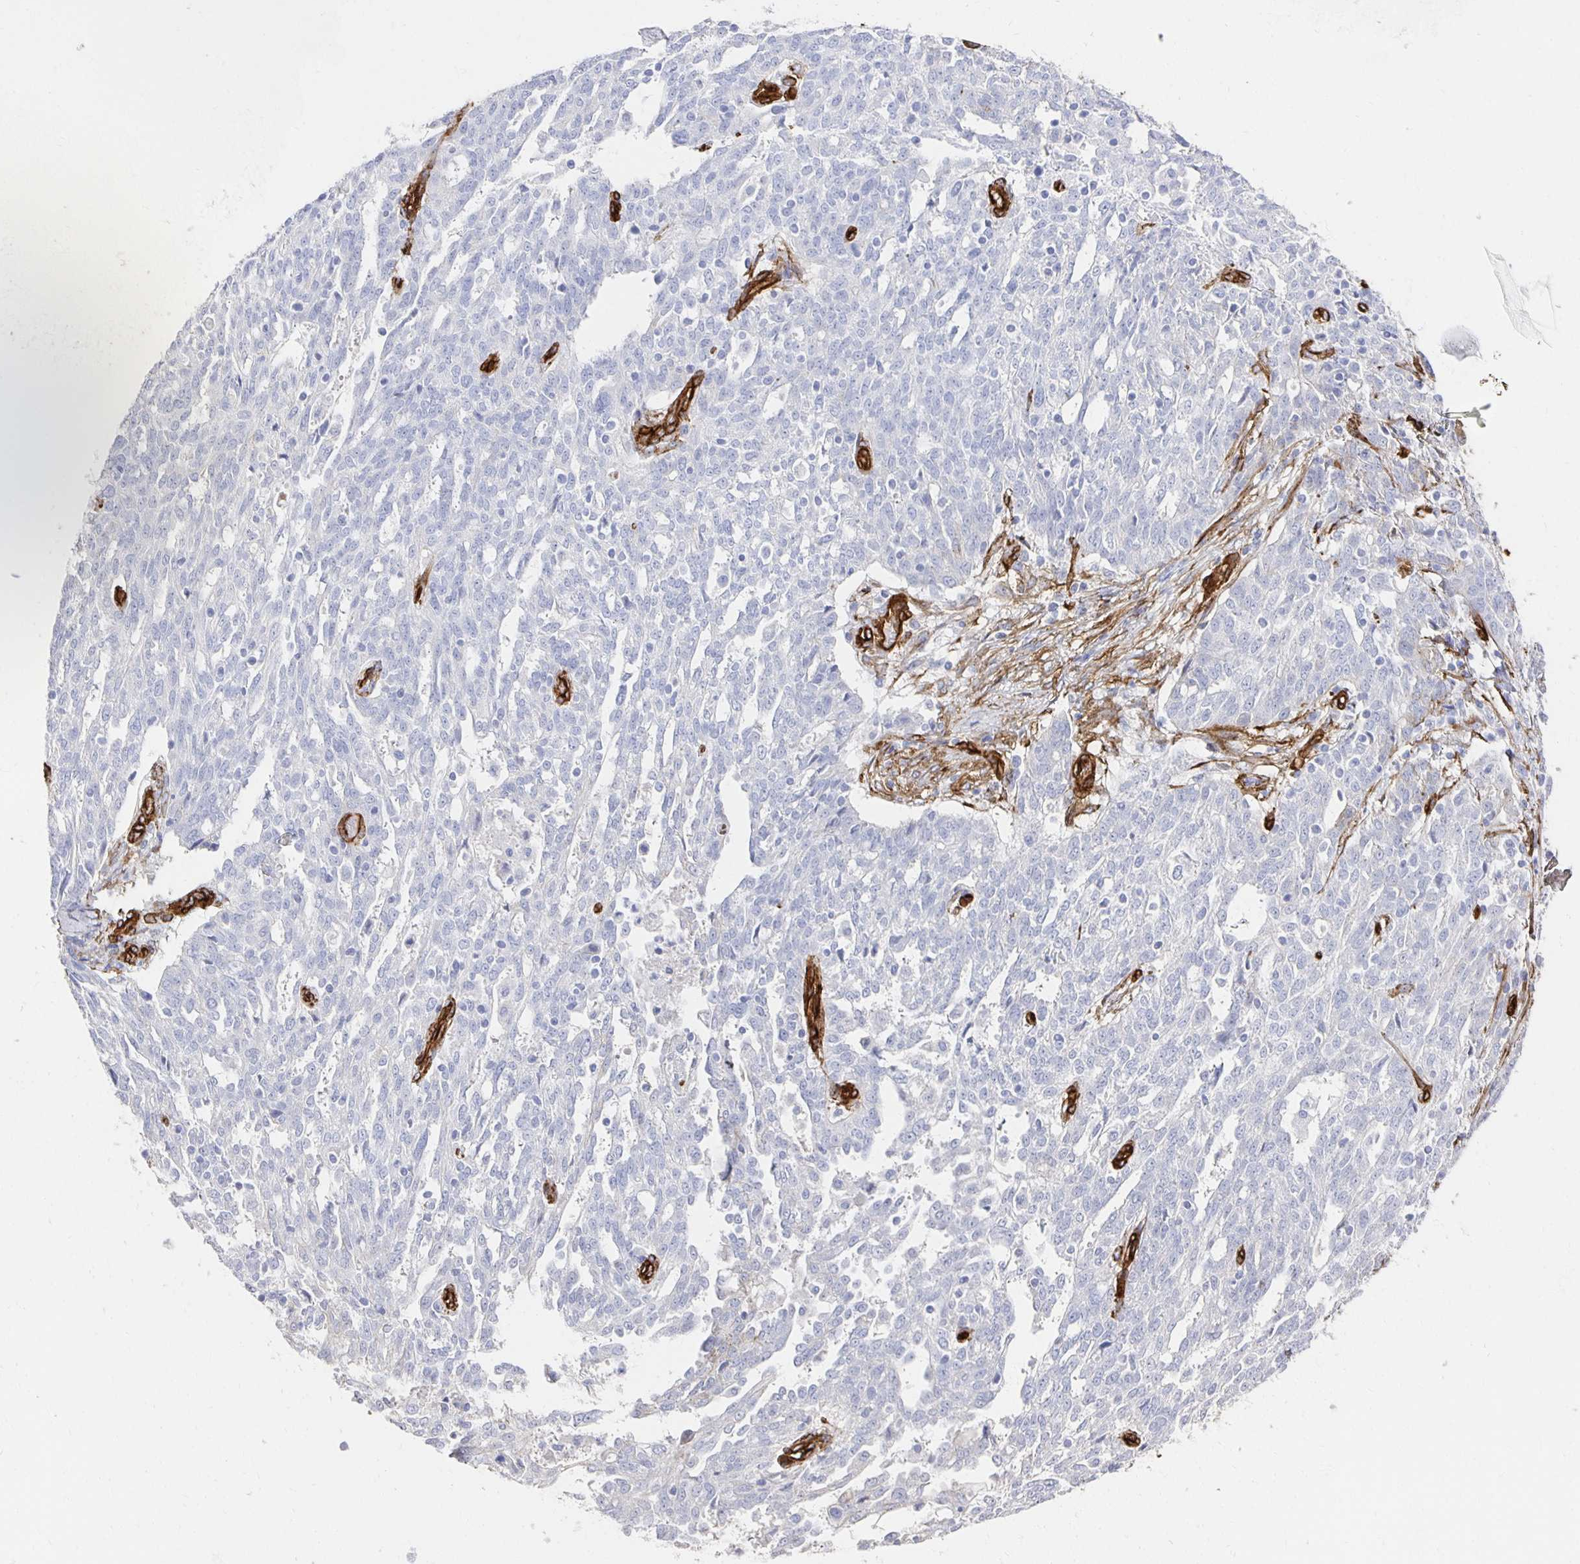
{"staining": {"intensity": "negative", "quantity": "none", "location": "none"}, "tissue": "ovarian cancer", "cell_type": "Tumor cells", "image_type": "cancer", "snomed": [{"axis": "morphology", "description": "Cystadenocarcinoma, serous, NOS"}, {"axis": "topography", "description": "Ovary"}], "caption": "The photomicrograph exhibits no significant expression in tumor cells of ovarian serous cystadenocarcinoma. (DAB IHC with hematoxylin counter stain).", "gene": "VIPR2", "patient": {"sex": "female", "age": 67}}